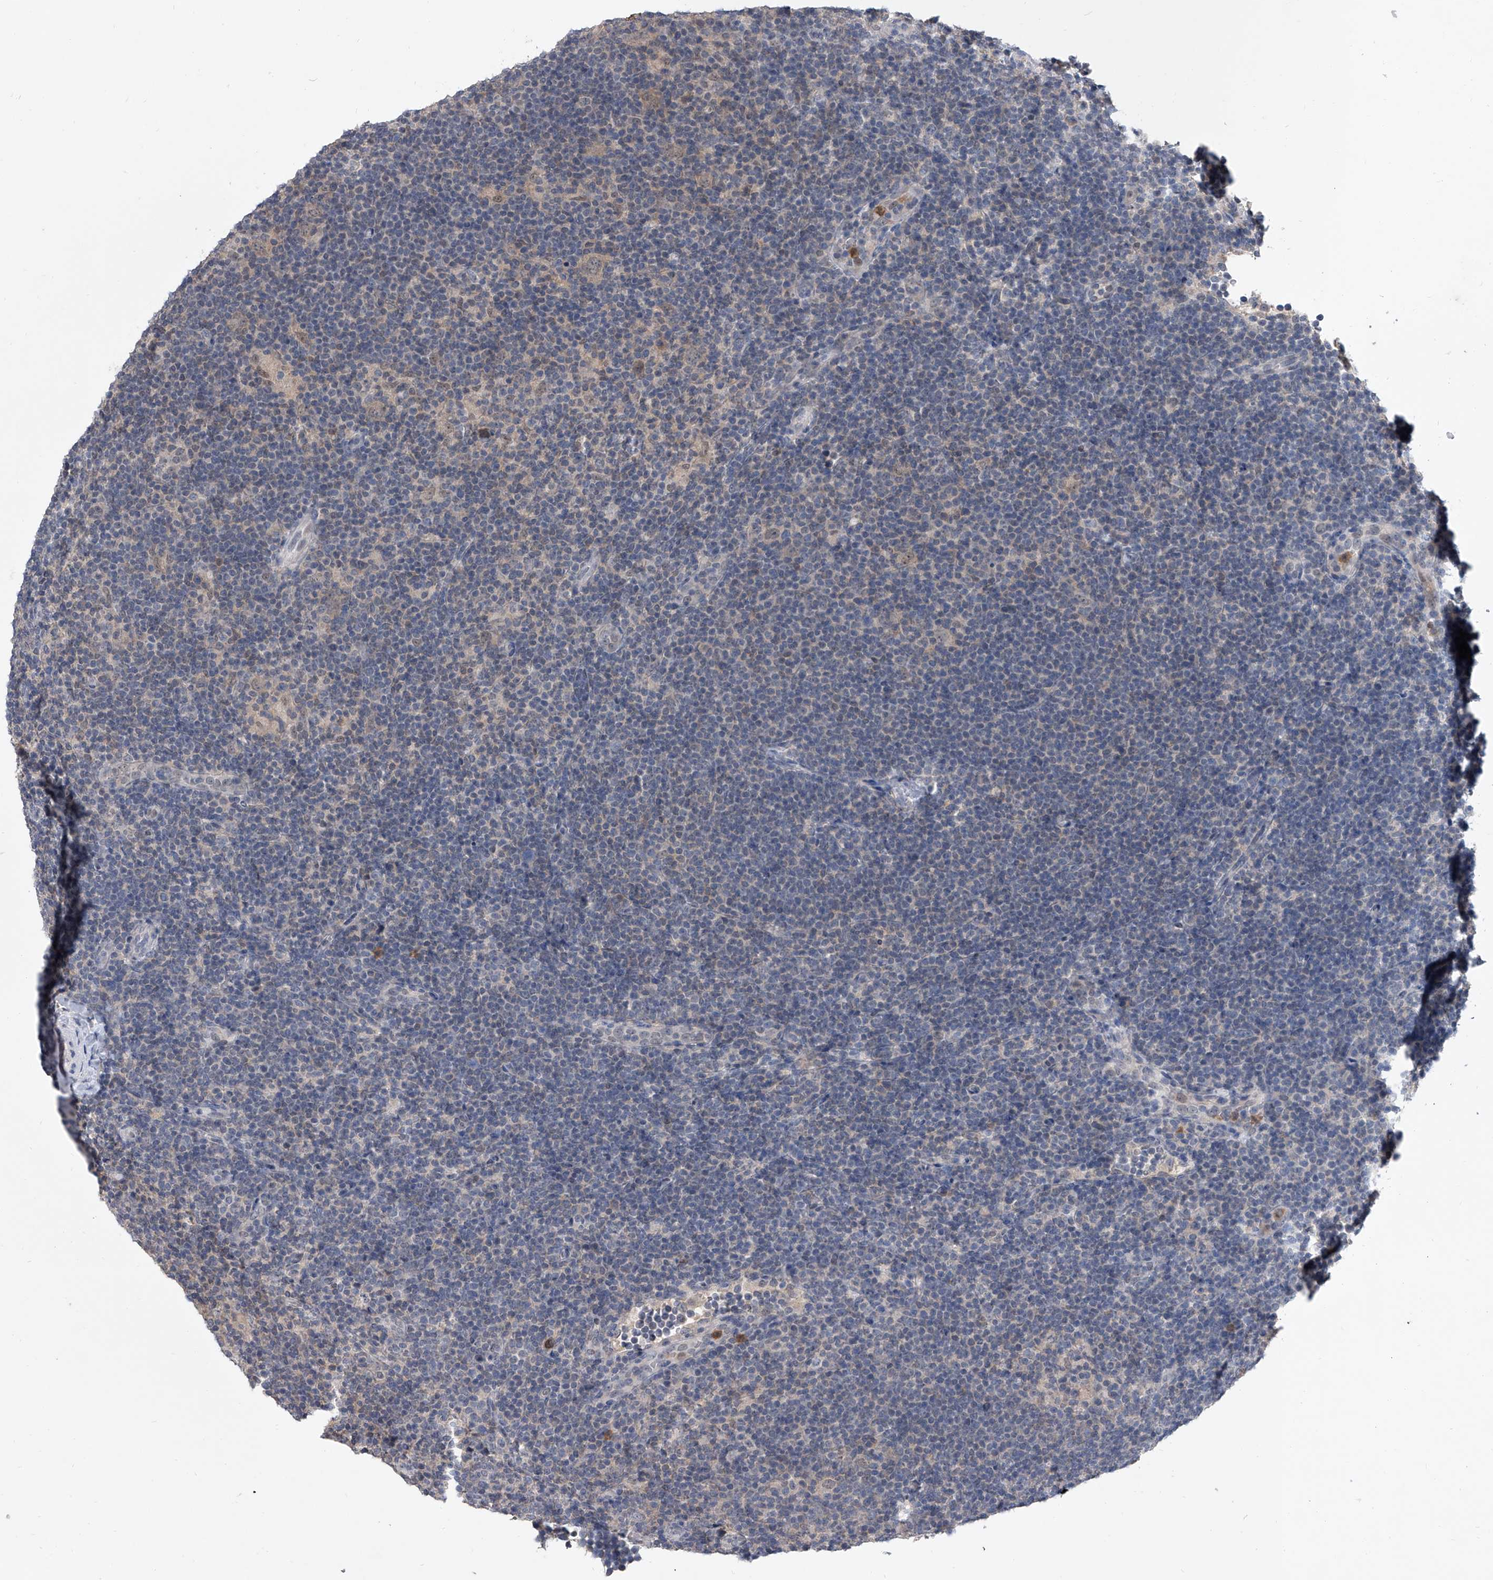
{"staining": {"intensity": "weak", "quantity": "25%-75%", "location": "nuclear"}, "tissue": "lymphoma", "cell_type": "Tumor cells", "image_type": "cancer", "snomed": [{"axis": "morphology", "description": "Hodgkin's disease, NOS"}, {"axis": "topography", "description": "Lymph node"}], "caption": "Brown immunohistochemical staining in Hodgkin's disease displays weak nuclear positivity in approximately 25%-75% of tumor cells.", "gene": "BHLHE23", "patient": {"sex": "female", "age": 57}}